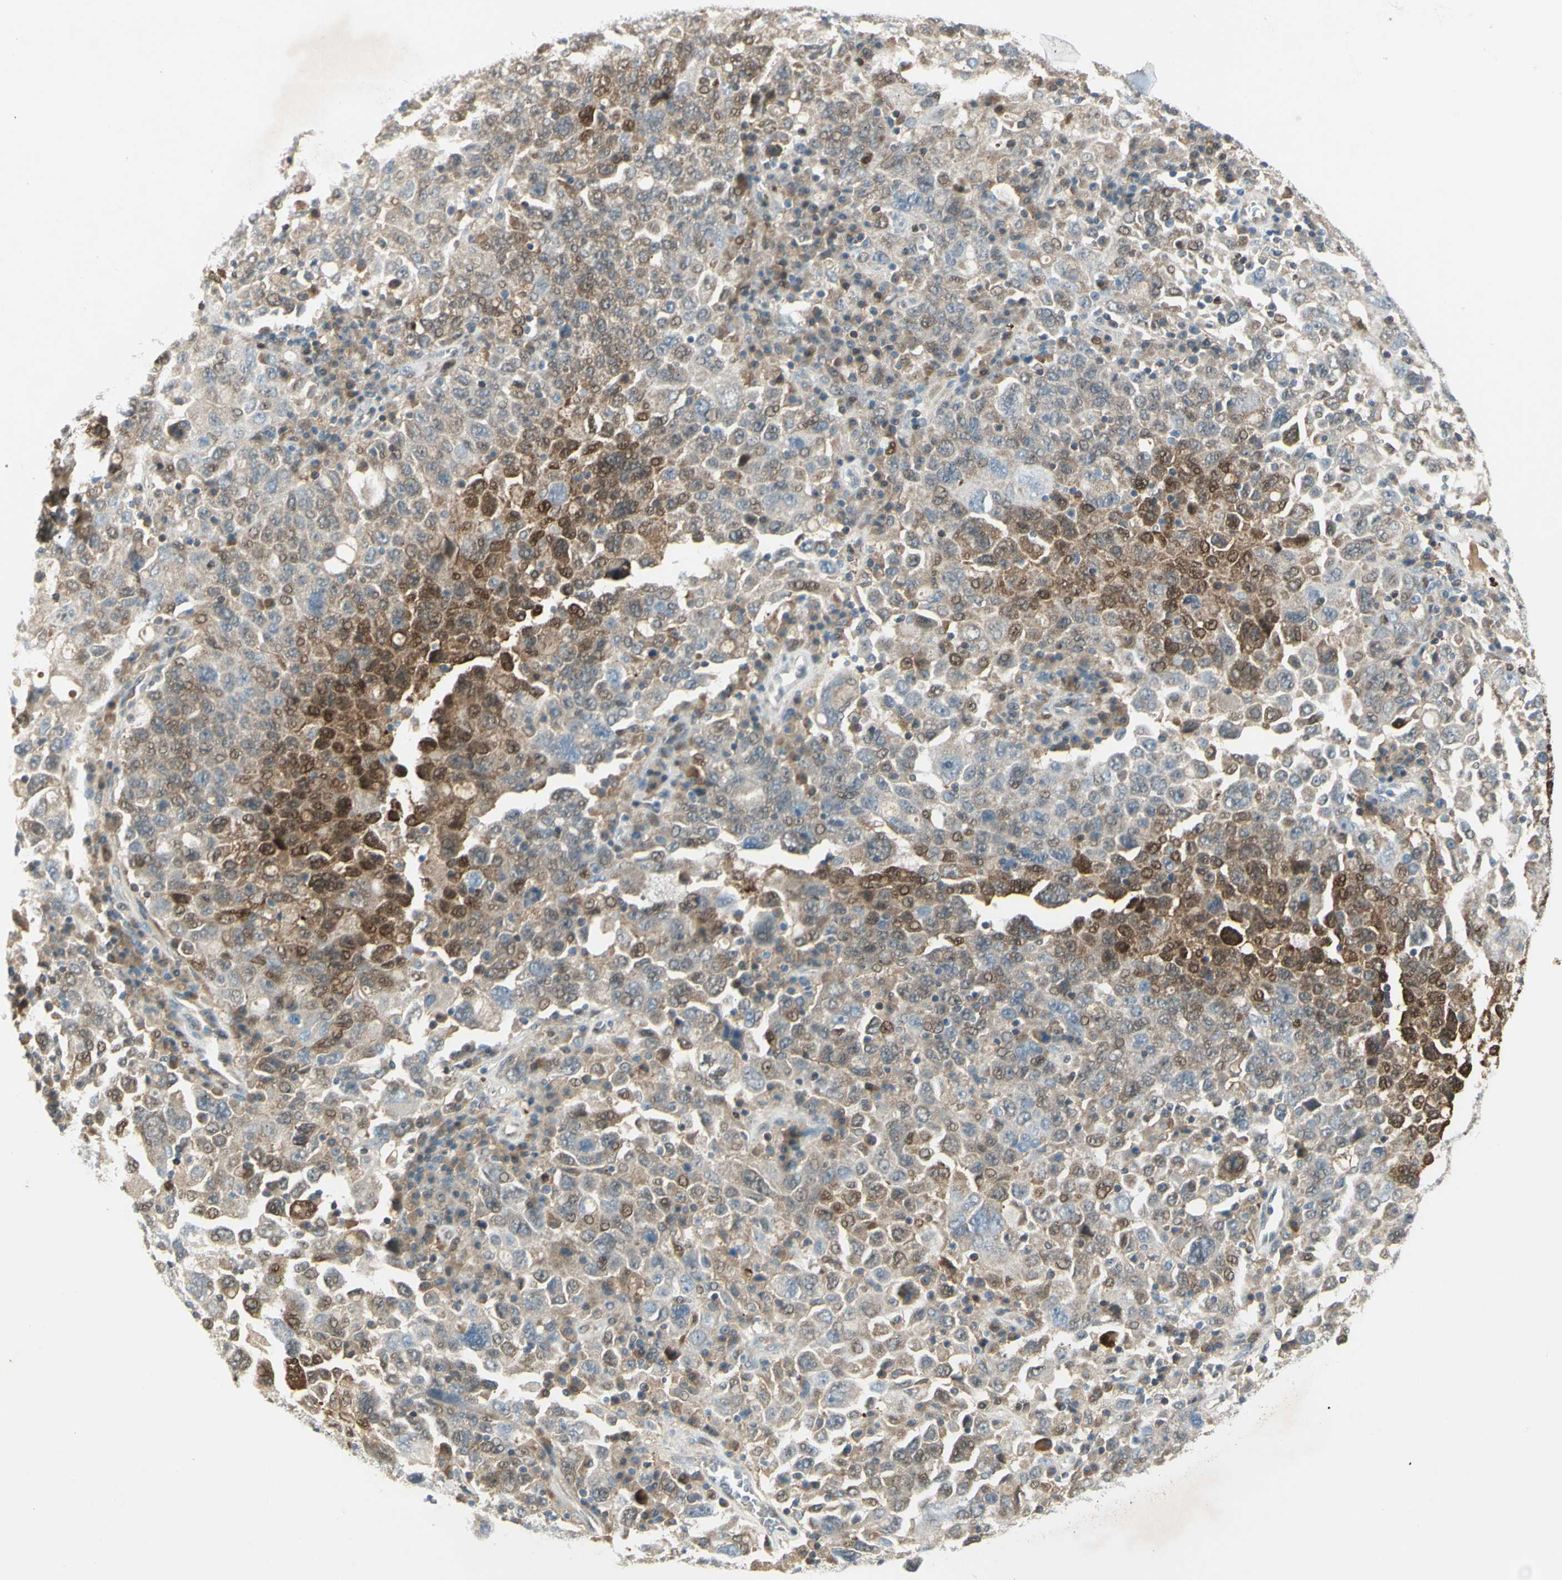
{"staining": {"intensity": "moderate", "quantity": "25%-75%", "location": "cytoplasmic/membranous,nuclear"}, "tissue": "ovarian cancer", "cell_type": "Tumor cells", "image_type": "cancer", "snomed": [{"axis": "morphology", "description": "Carcinoma, endometroid"}, {"axis": "topography", "description": "Ovary"}], "caption": "Endometroid carcinoma (ovarian) tissue shows moderate cytoplasmic/membranous and nuclear expression in approximately 25%-75% of tumor cells Using DAB (brown) and hematoxylin (blue) stains, captured at high magnification using brightfield microscopy.", "gene": "C1orf159", "patient": {"sex": "female", "age": 62}}